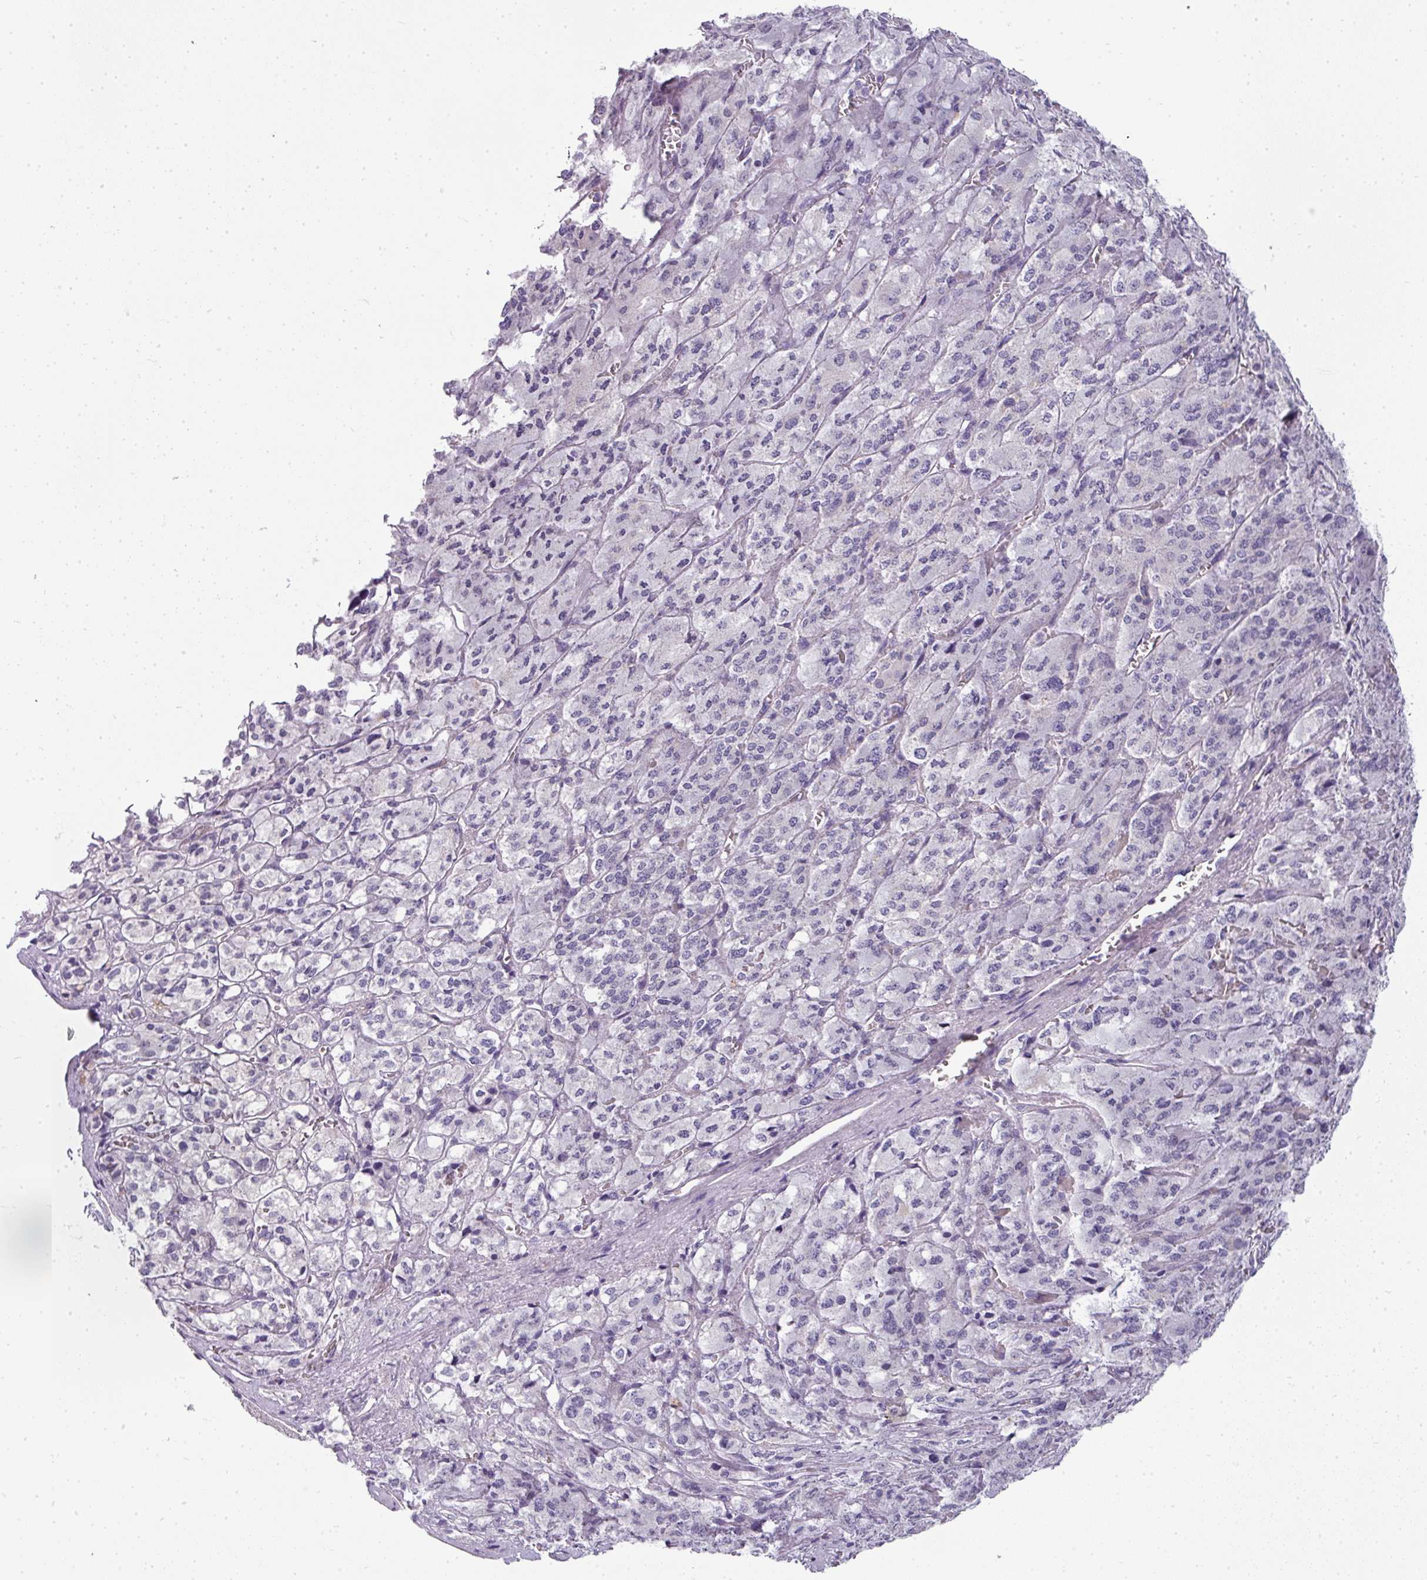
{"staining": {"intensity": "negative", "quantity": "none", "location": "none"}, "tissue": "adrenal gland", "cell_type": "Glandular cells", "image_type": "normal", "snomed": [{"axis": "morphology", "description": "Normal tissue, NOS"}, {"axis": "topography", "description": "Adrenal gland"}], "caption": "The photomicrograph demonstrates no staining of glandular cells in normal adrenal gland.", "gene": "ASXL3", "patient": {"sex": "female", "age": 41}}